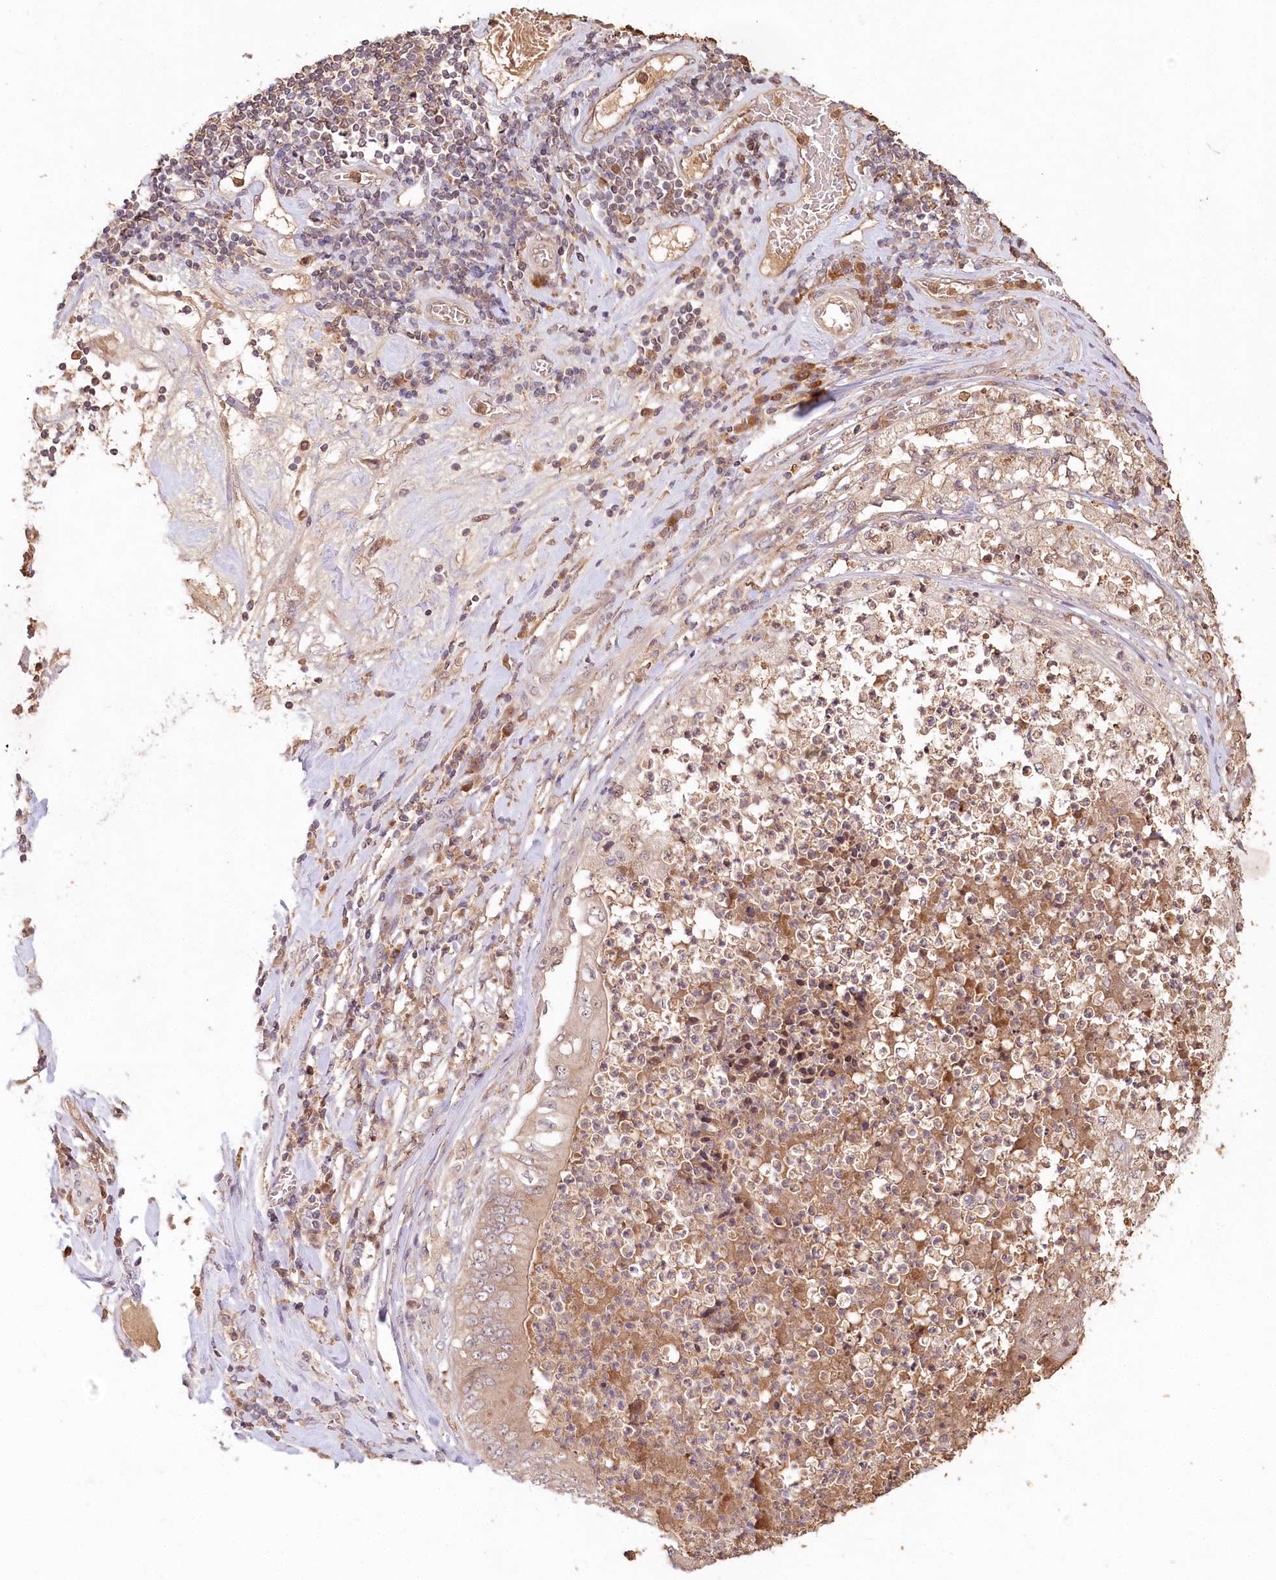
{"staining": {"intensity": "weak", "quantity": ">75%", "location": "cytoplasmic/membranous"}, "tissue": "stomach cancer", "cell_type": "Tumor cells", "image_type": "cancer", "snomed": [{"axis": "morphology", "description": "Adenocarcinoma, NOS"}, {"axis": "topography", "description": "Stomach"}], "caption": "Adenocarcinoma (stomach) stained with a protein marker exhibits weak staining in tumor cells.", "gene": "IRAK1BP1", "patient": {"sex": "female", "age": 73}}